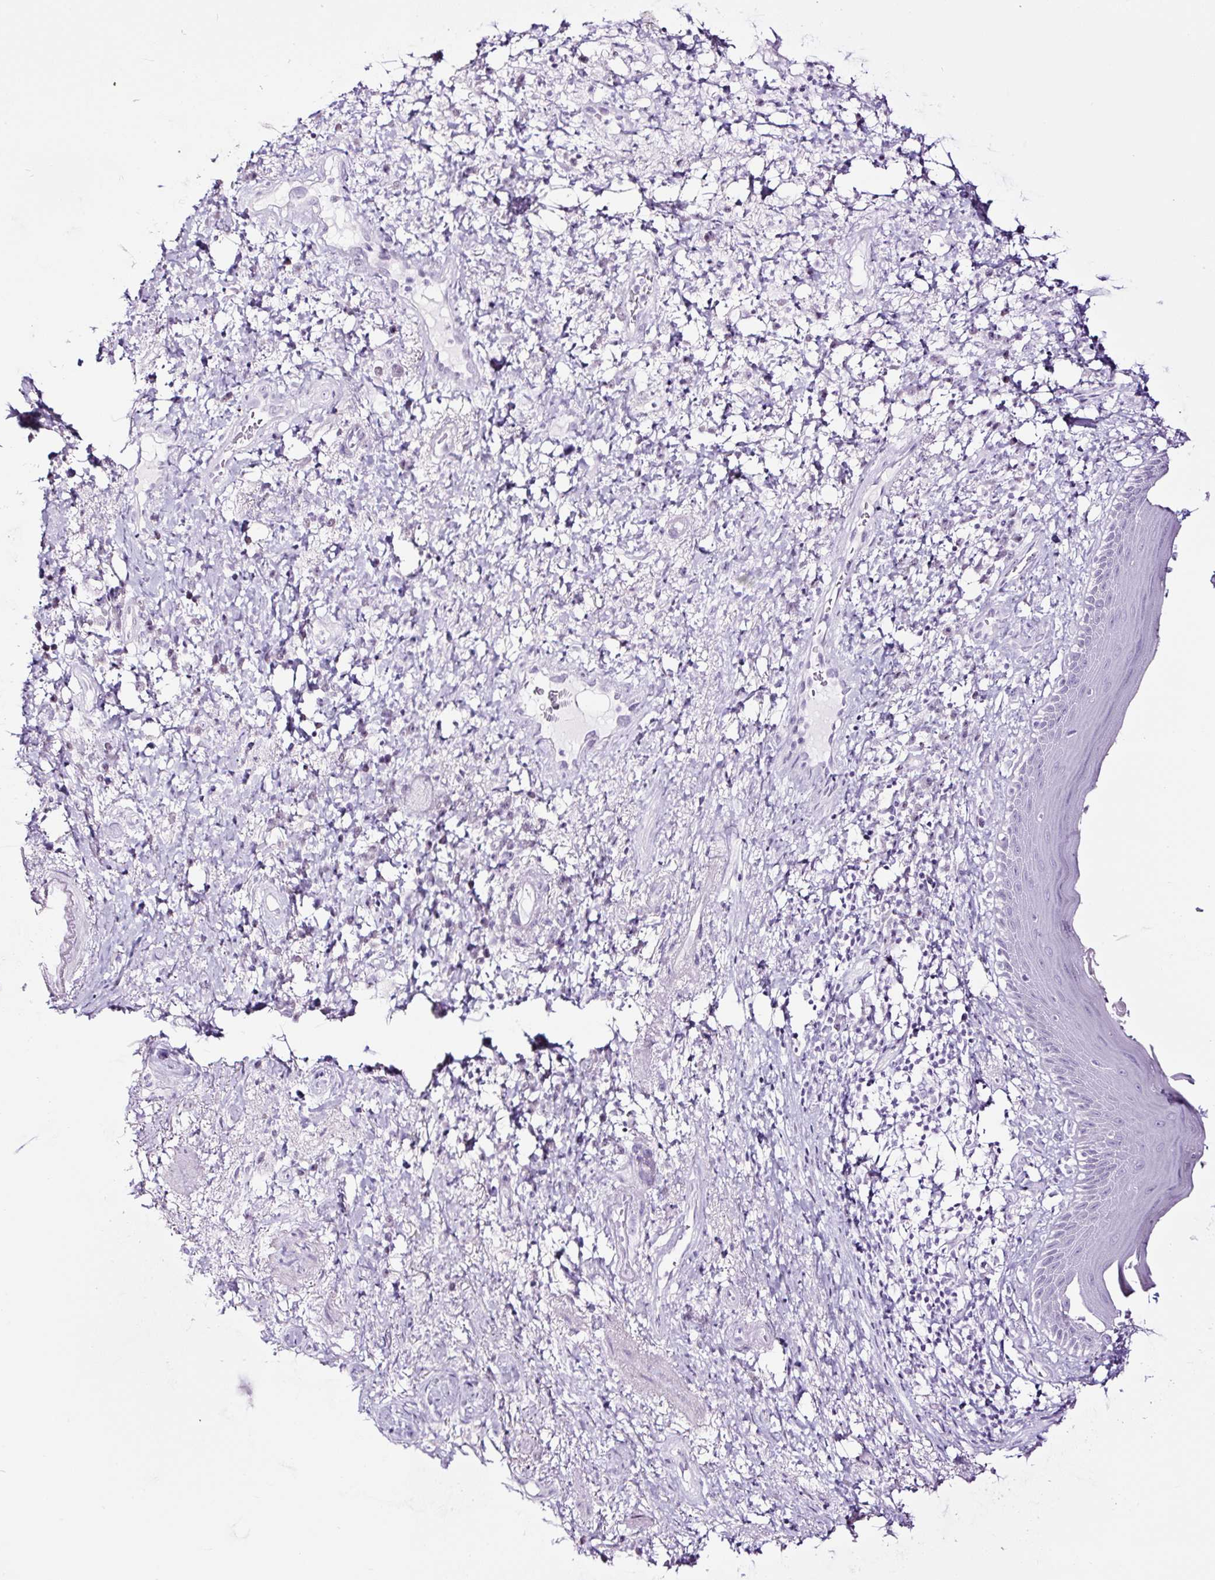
{"staining": {"intensity": "negative", "quantity": "none", "location": "none"}, "tissue": "skin", "cell_type": "Epidermal cells", "image_type": "normal", "snomed": [{"axis": "morphology", "description": "Normal tissue, NOS"}, {"axis": "topography", "description": "Anal"}], "caption": "Immunohistochemistry (IHC) histopathology image of unremarkable skin: skin stained with DAB exhibits no significant protein staining in epidermal cells. The staining was performed using DAB (3,3'-diaminobenzidine) to visualize the protein expression in brown, while the nuclei were stained in blue with hematoxylin (Magnification: 20x).", "gene": "NPHS2", "patient": {"sex": "male", "age": 78}}